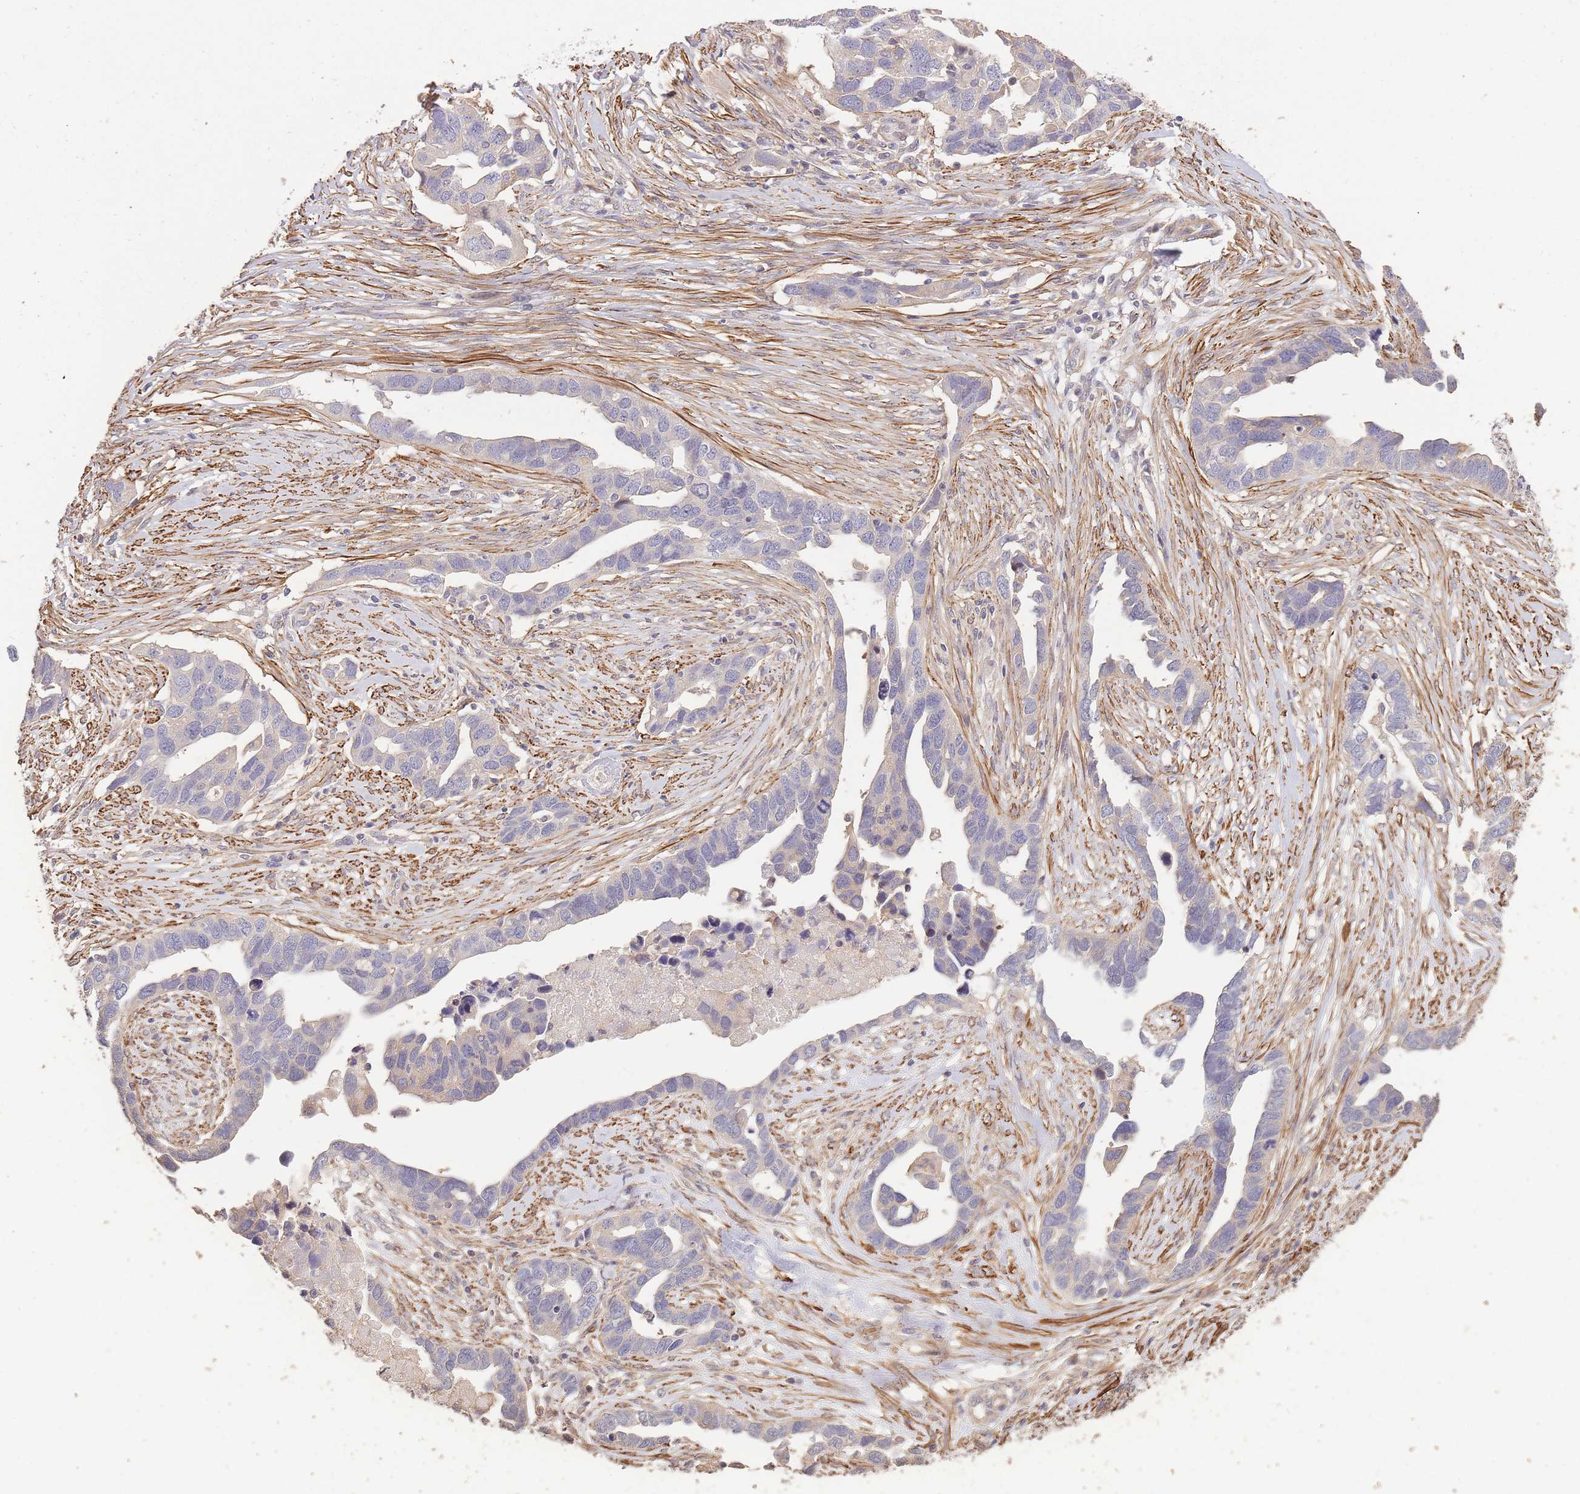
{"staining": {"intensity": "negative", "quantity": "none", "location": "none"}, "tissue": "ovarian cancer", "cell_type": "Tumor cells", "image_type": "cancer", "snomed": [{"axis": "morphology", "description": "Cystadenocarcinoma, serous, NOS"}, {"axis": "topography", "description": "Ovary"}], "caption": "Histopathology image shows no significant protein expression in tumor cells of serous cystadenocarcinoma (ovarian). The staining was performed using DAB (3,3'-diaminobenzidine) to visualize the protein expression in brown, while the nuclei were stained in blue with hematoxylin (Magnification: 20x).", "gene": "NLRC4", "patient": {"sex": "female", "age": 54}}